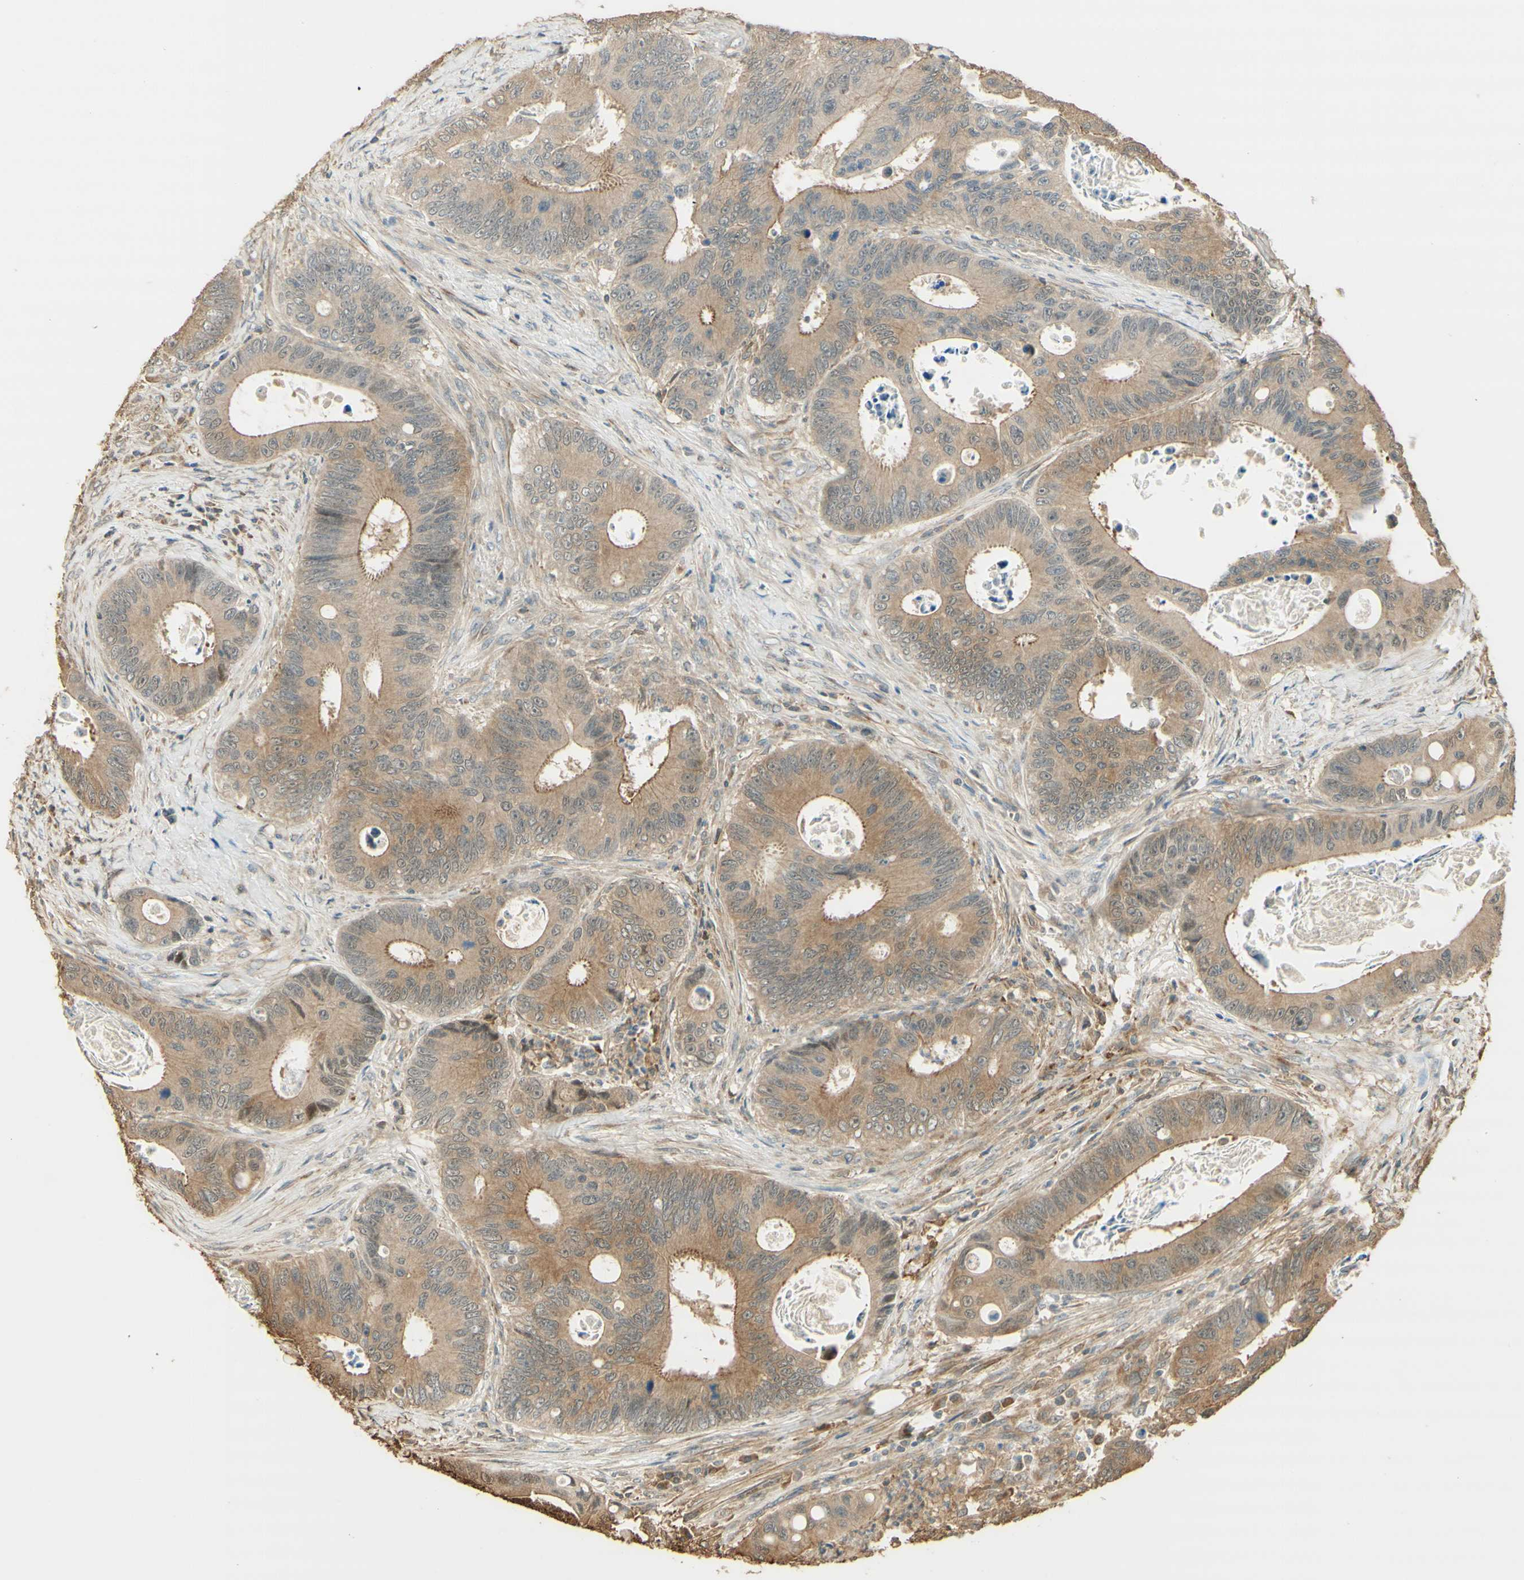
{"staining": {"intensity": "weak", "quantity": ">75%", "location": "cytoplasmic/membranous"}, "tissue": "colorectal cancer", "cell_type": "Tumor cells", "image_type": "cancer", "snomed": [{"axis": "morphology", "description": "Inflammation, NOS"}, {"axis": "morphology", "description": "Adenocarcinoma, NOS"}, {"axis": "topography", "description": "Colon"}], "caption": "Immunohistochemistry (IHC) of adenocarcinoma (colorectal) reveals low levels of weak cytoplasmic/membranous expression in about >75% of tumor cells.", "gene": "AGER", "patient": {"sex": "male", "age": 72}}